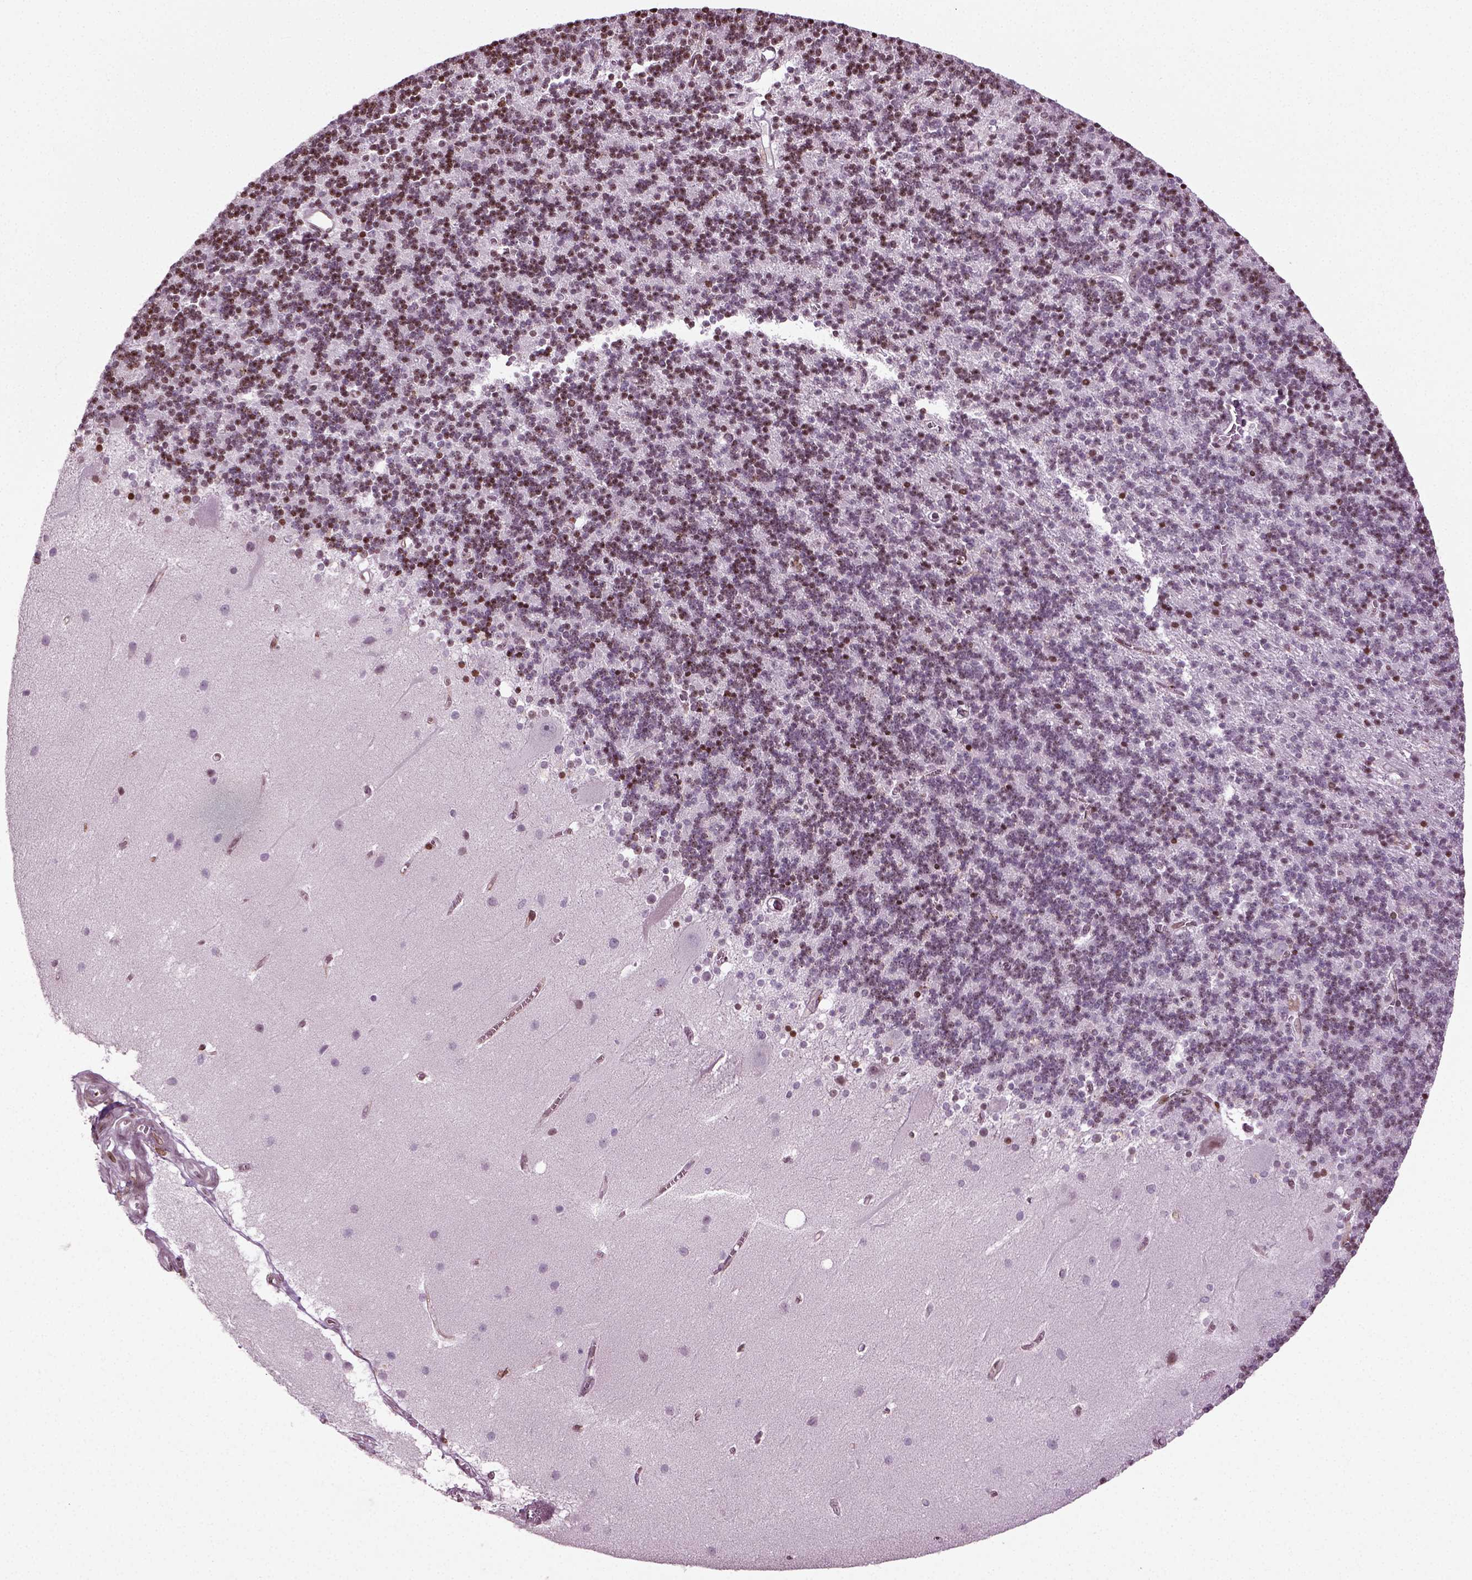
{"staining": {"intensity": "strong", "quantity": "<25%", "location": "nuclear"}, "tissue": "cerebellum", "cell_type": "Cells in granular layer", "image_type": "normal", "snomed": [{"axis": "morphology", "description": "Normal tissue, NOS"}, {"axis": "topography", "description": "Cerebellum"}], "caption": "Cells in granular layer display medium levels of strong nuclear staining in approximately <25% of cells in unremarkable human cerebellum.", "gene": "HEYL", "patient": {"sex": "male", "age": 70}}